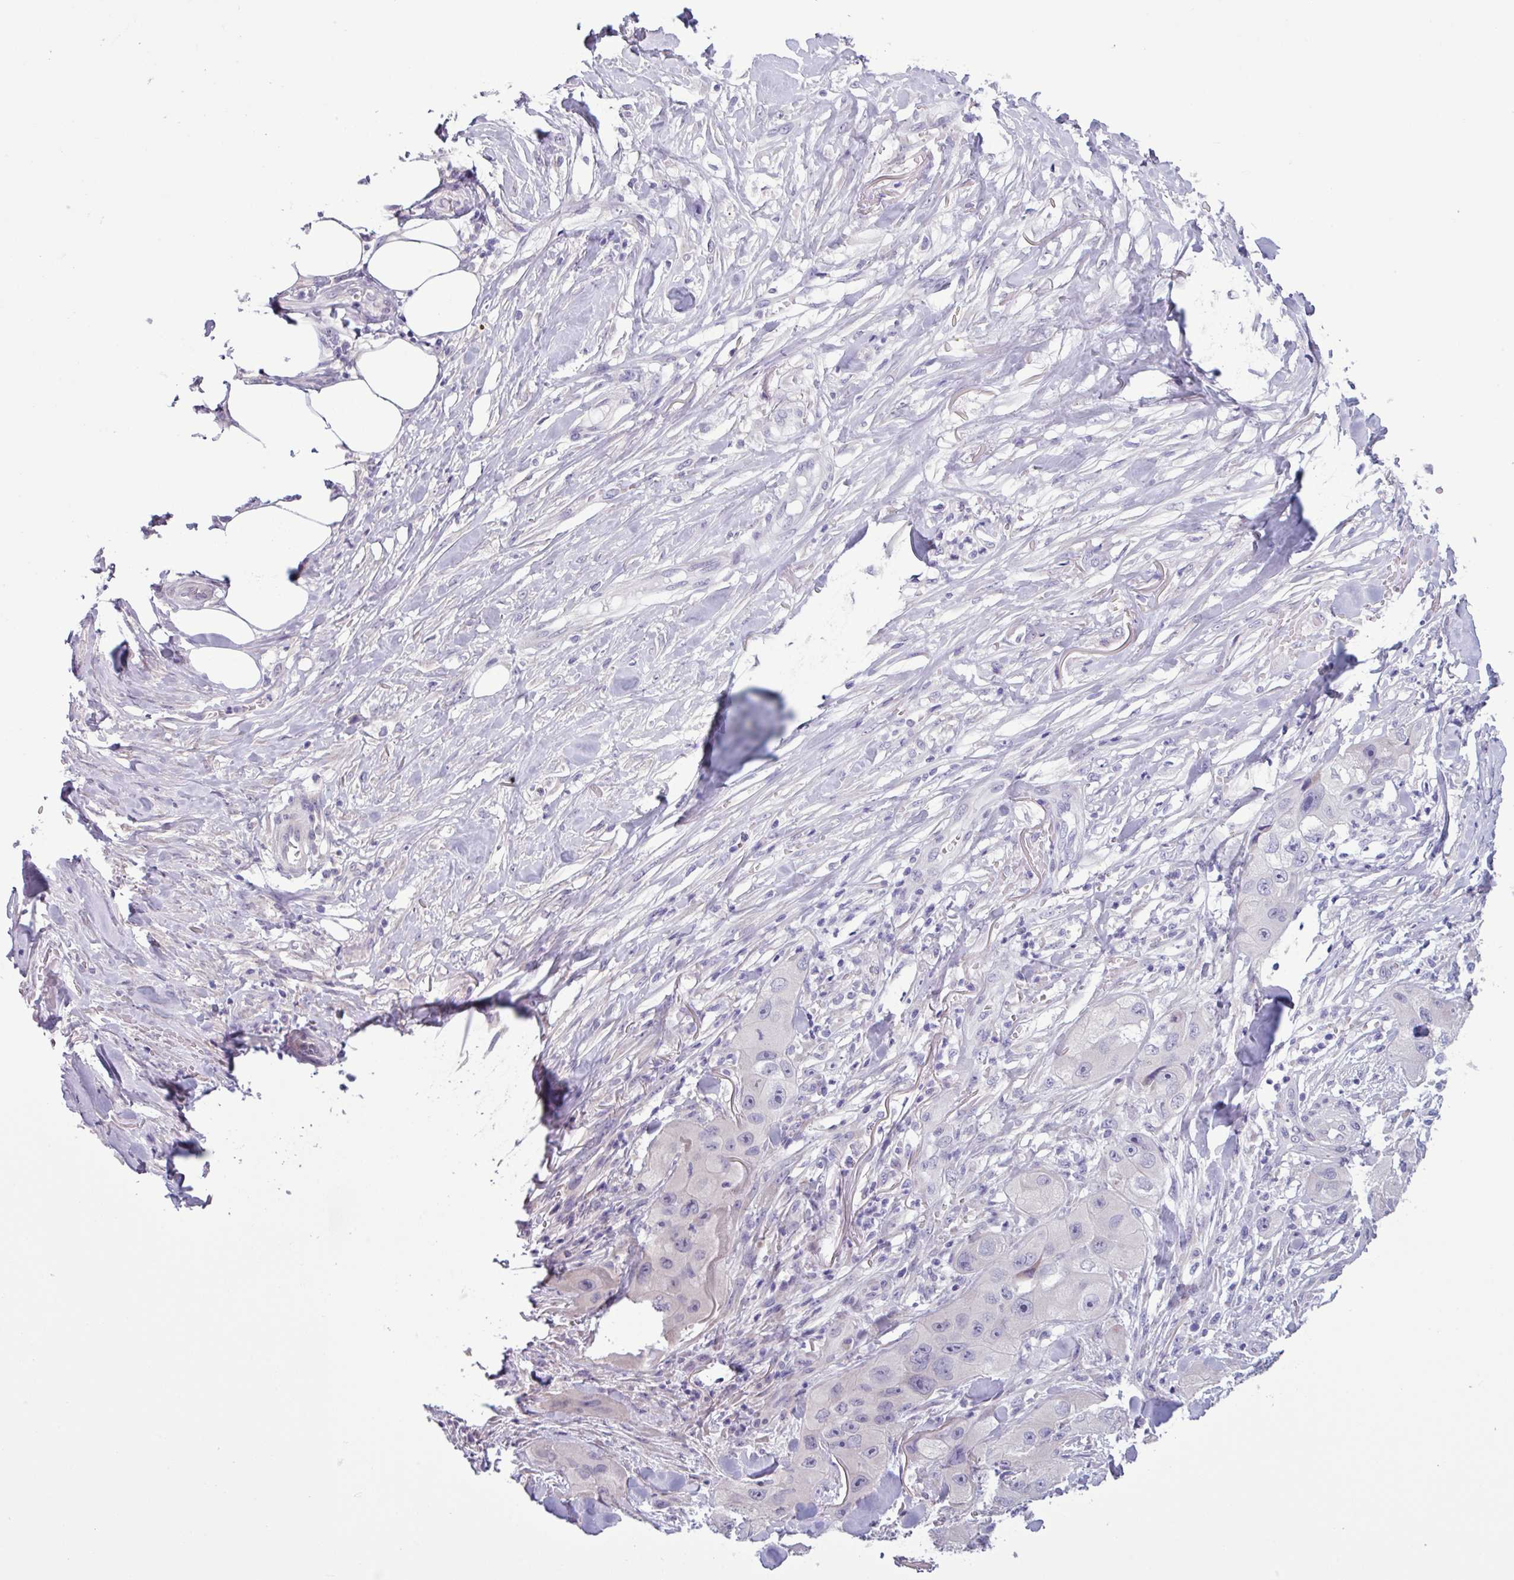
{"staining": {"intensity": "negative", "quantity": "none", "location": "none"}, "tissue": "skin cancer", "cell_type": "Tumor cells", "image_type": "cancer", "snomed": [{"axis": "morphology", "description": "Squamous cell carcinoma, NOS"}, {"axis": "topography", "description": "Skin"}, {"axis": "topography", "description": "Subcutis"}], "caption": "Tumor cells are negative for protein expression in human skin squamous cell carcinoma.", "gene": "C20orf27", "patient": {"sex": "male", "age": 73}}